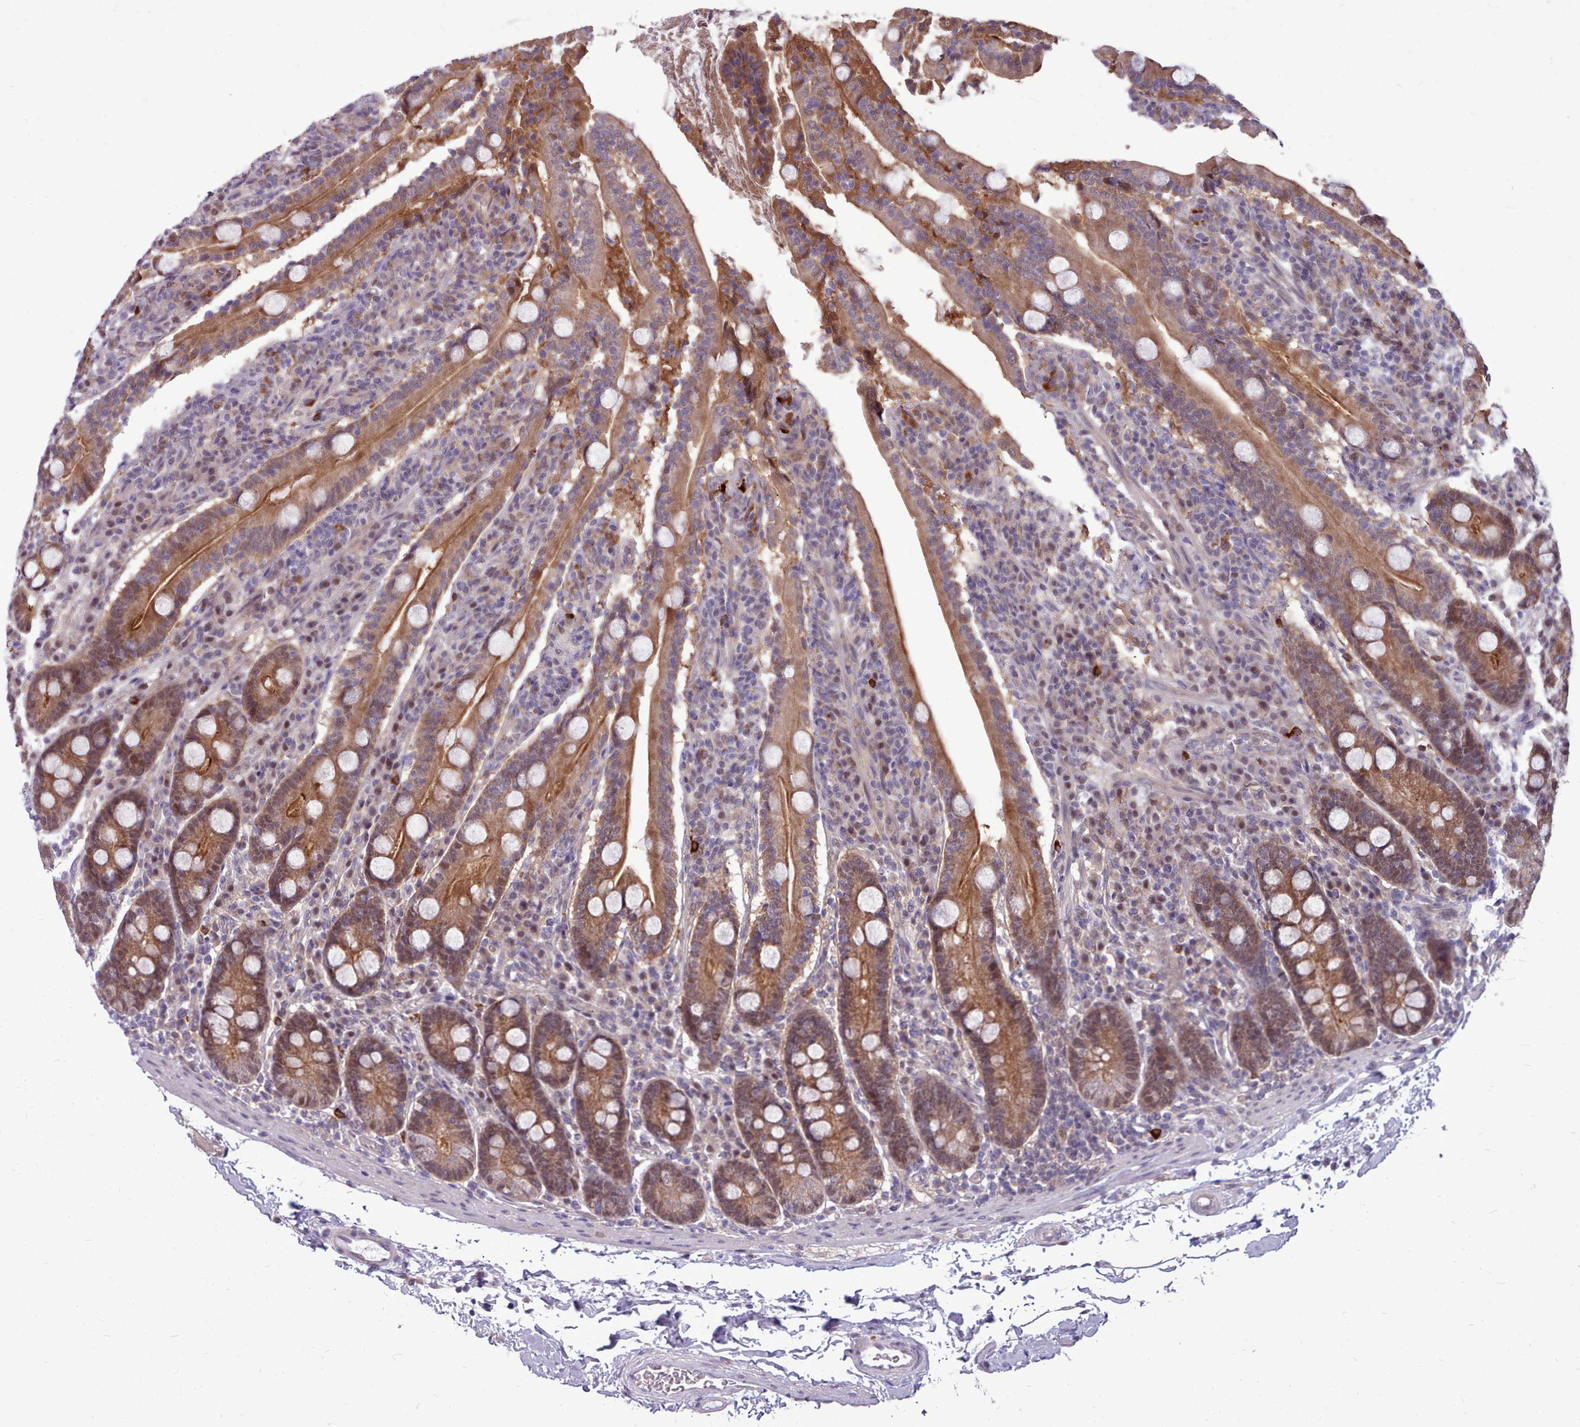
{"staining": {"intensity": "moderate", "quantity": ">75%", "location": "cytoplasmic/membranous"}, "tissue": "duodenum", "cell_type": "Glandular cells", "image_type": "normal", "snomed": [{"axis": "morphology", "description": "Normal tissue, NOS"}, {"axis": "topography", "description": "Duodenum"}], "caption": "Protein staining displays moderate cytoplasmic/membranous staining in approximately >75% of glandular cells in benign duodenum. The staining was performed using DAB, with brown indicating positive protein expression. Nuclei are stained blue with hematoxylin.", "gene": "AHCY", "patient": {"sex": "male", "age": 35}}